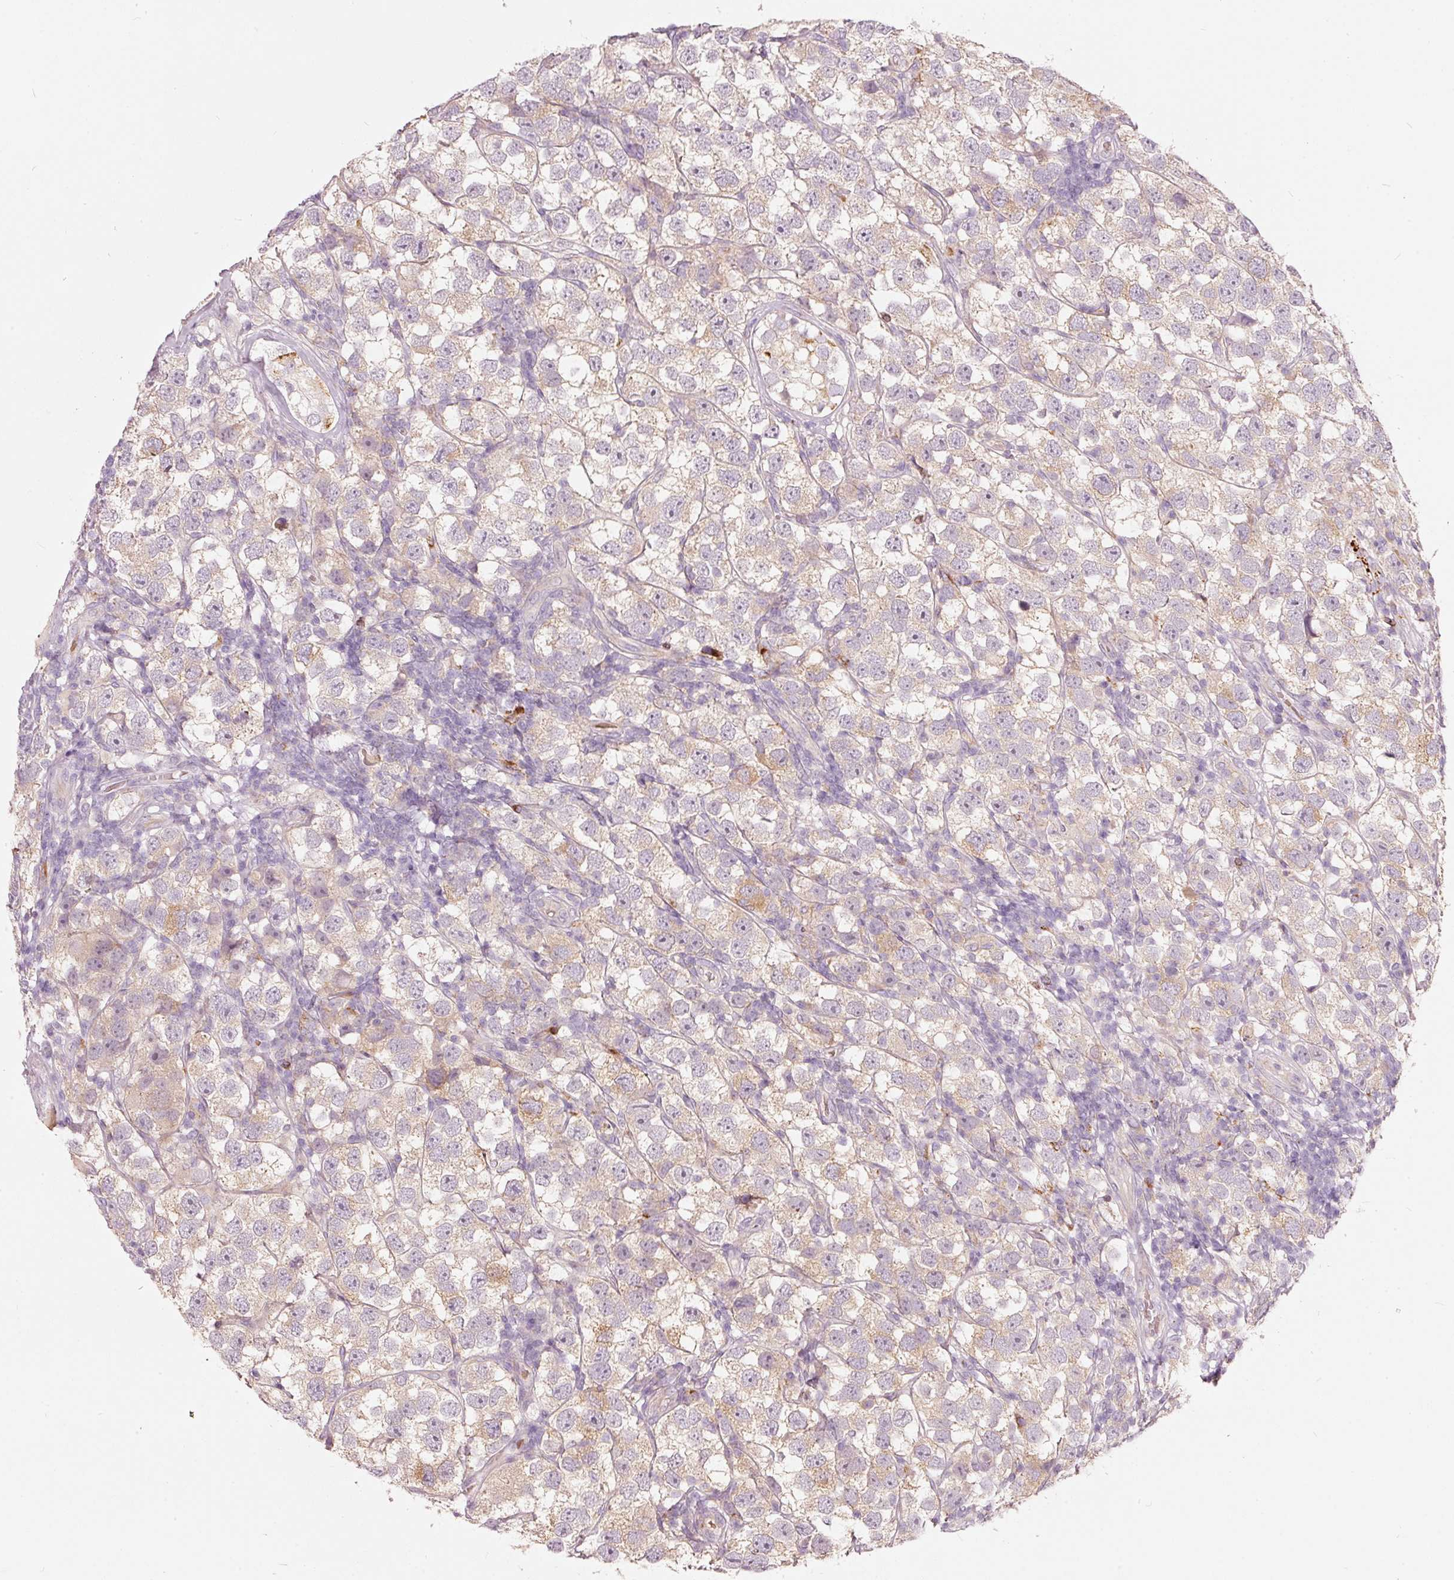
{"staining": {"intensity": "weak", "quantity": "<25%", "location": "cytoplasmic/membranous"}, "tissue": "testis cancer", "cell_type": "Tumor cells", "image_type": "cancer", "snomed": [{"axis": "morphology", "description": "Seminoma, NOS"}, {"axis": "topography", "description": "Testis"}], "caption": "This is a micrograph of immunohistochemistry staining of testis seminoma, which shows no expression in tumor cells.", "gene": "KLHL21", "patient": {"sex": "male", "age": 26}}